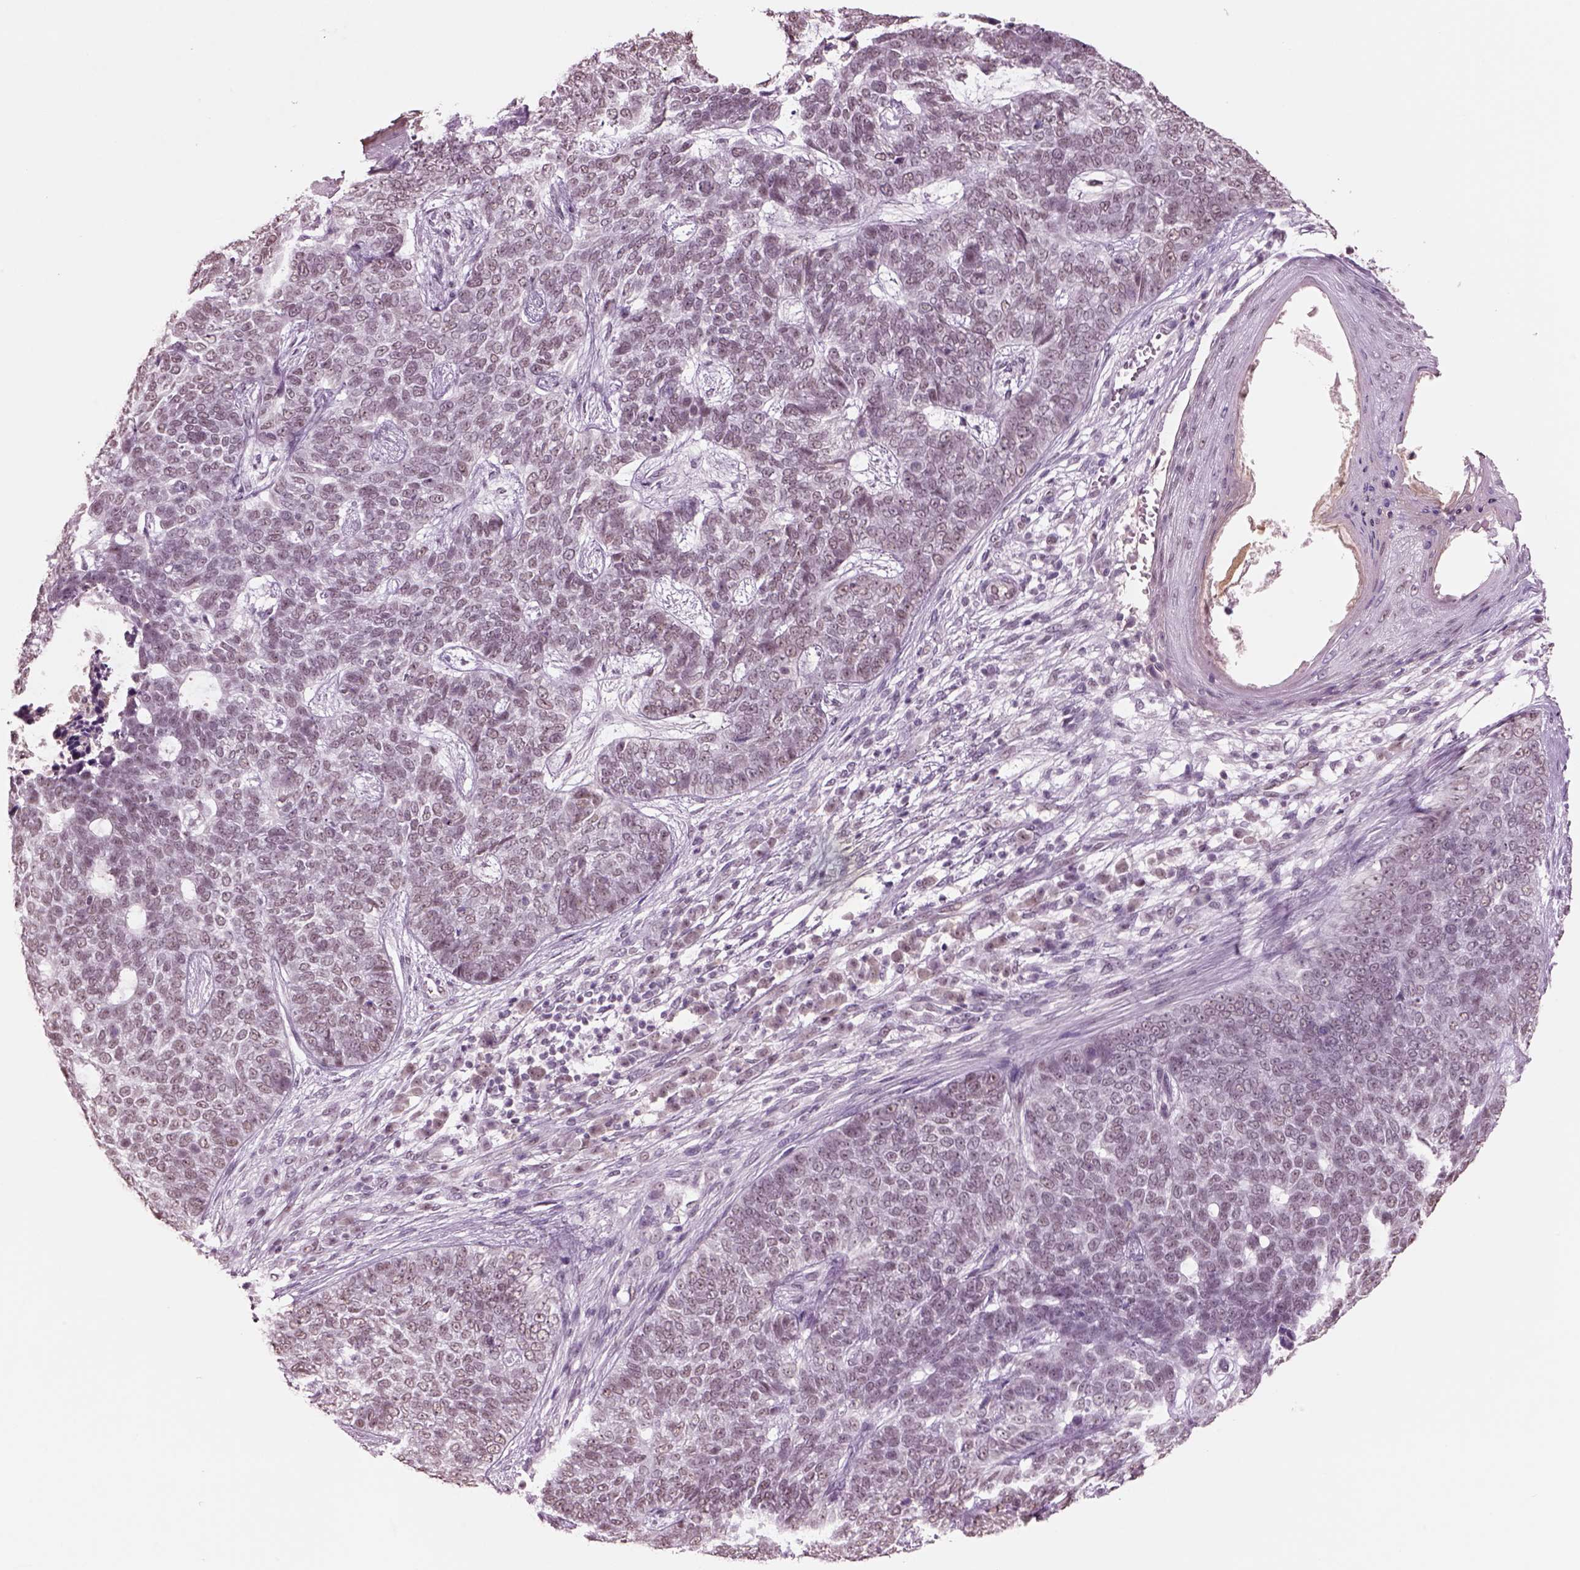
{"staining": {"intensity": "weak", "quantity": "25%-75%", "location": "nuclear"}, "tissue": "skin cancer", "cell_type": "Tumor cells", "image_type": "cancer", "snomed": [{"axis": "morphology", "description": "Basal cell carcinoma"}, {"axis": "topography", "description": "Skin"}], "caption": "Skin basal cell carcinoma was stained to show a protein in brown. There is low levels of weak nuclear staining in approximately 25%-75% of tumor cells. The staining was performed using DAB, with brown indicating positive protein expression. Nuclei are stained blue with hematoxylin.", "gene": "SEPHS1", "patient": {"sex": "female", "age": 69}}